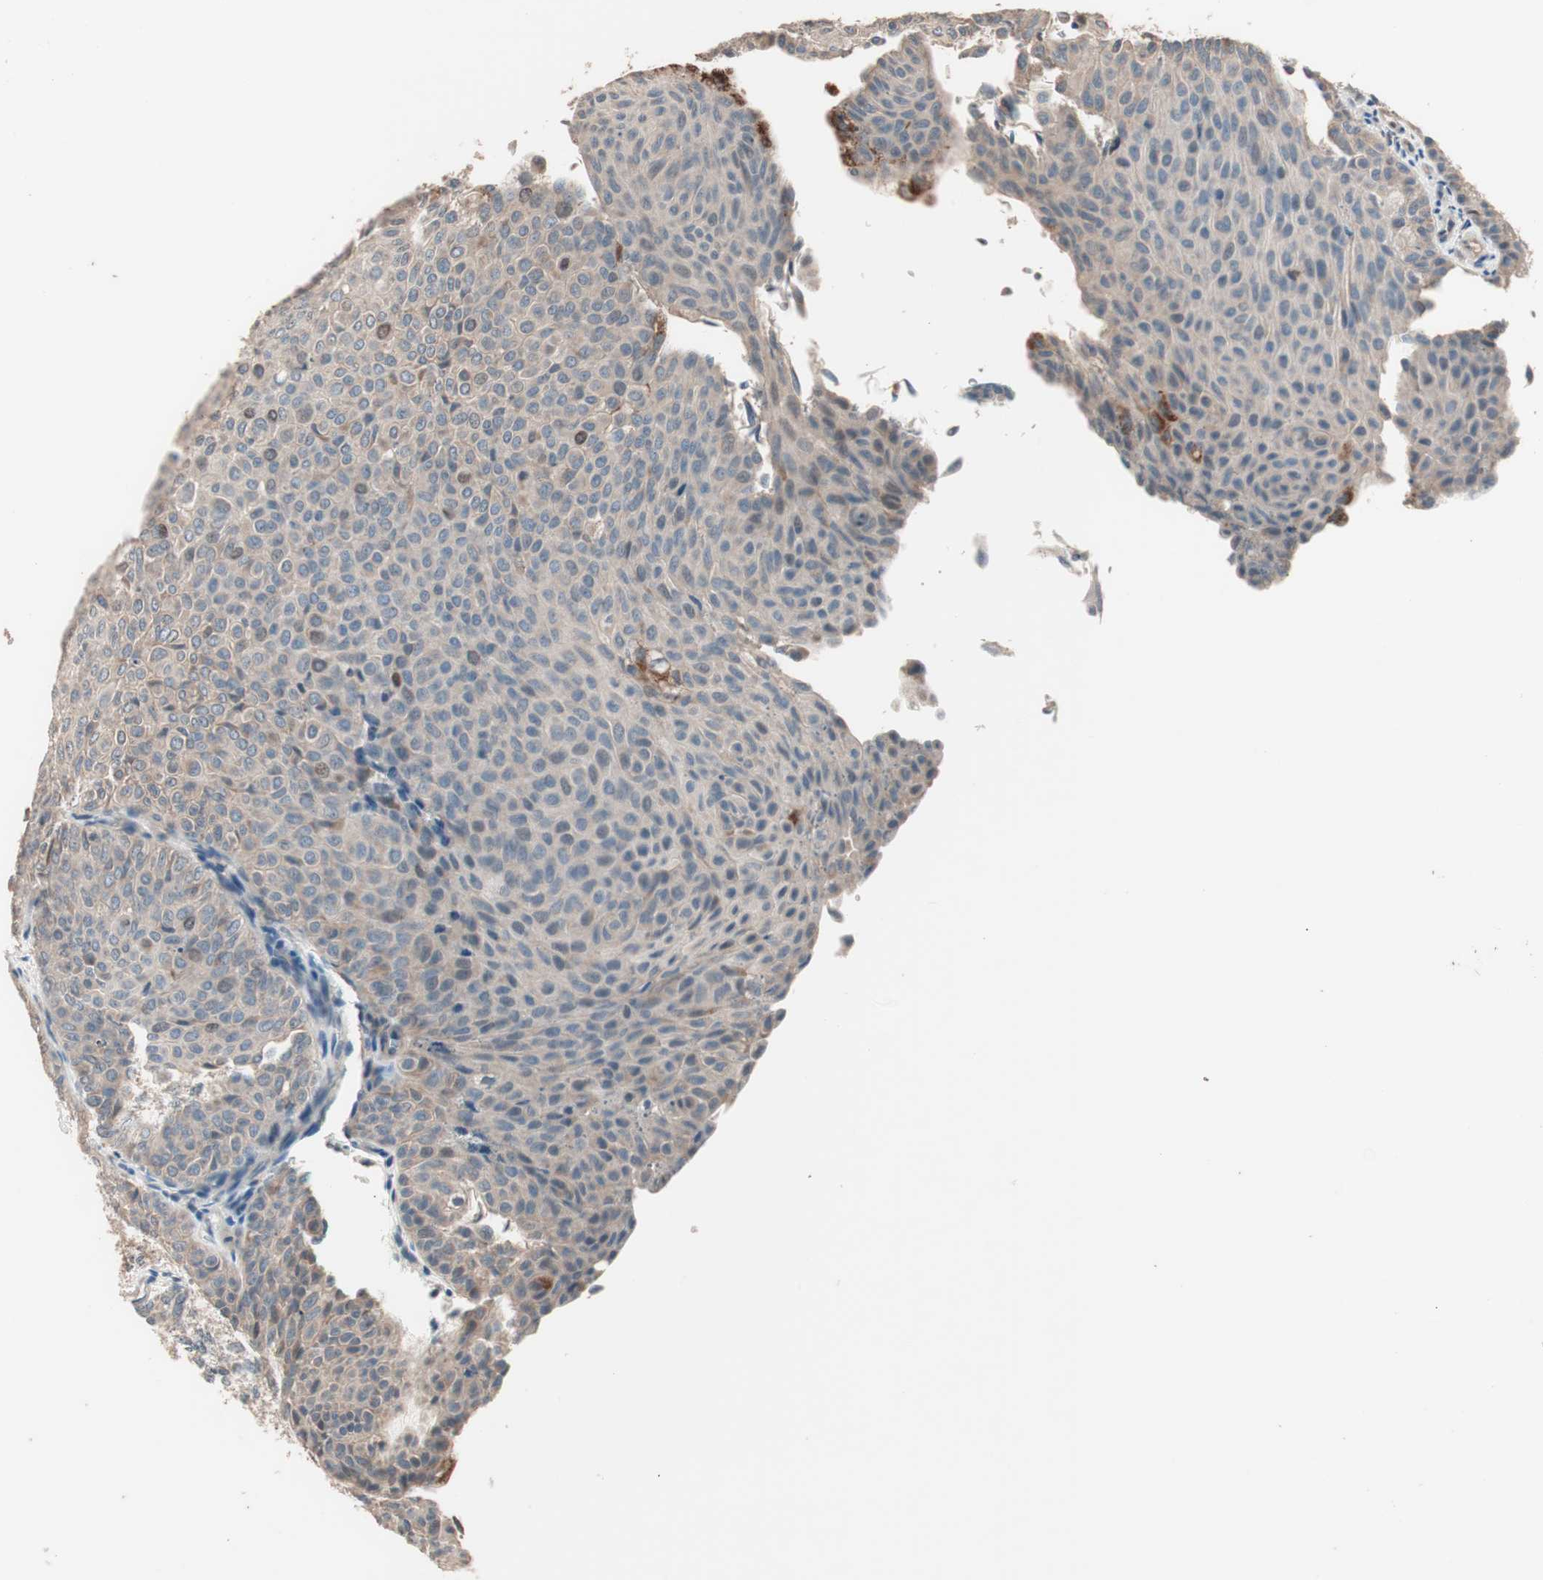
{"staining": {"intensity": "weak", "quantity": ">75%", "location": "cytoplasmic/membranous"}, "tissue": "urothelial cancer", "cell_type": "Tumor cells", "image_type": "cancer", "snomed": [{"axis": "morphology", "description": "Urothelial carcinoma, Low grade"}, {"axis": "topography", "description": "Urinary bladder"}], "caption": "Tumor cells display weak cytoplasmic/membranous positivity in approximately >75% of cells in urothelial cancer.", "gene": "NFRKB", "patient": {"sex": "male", "age": 78}}